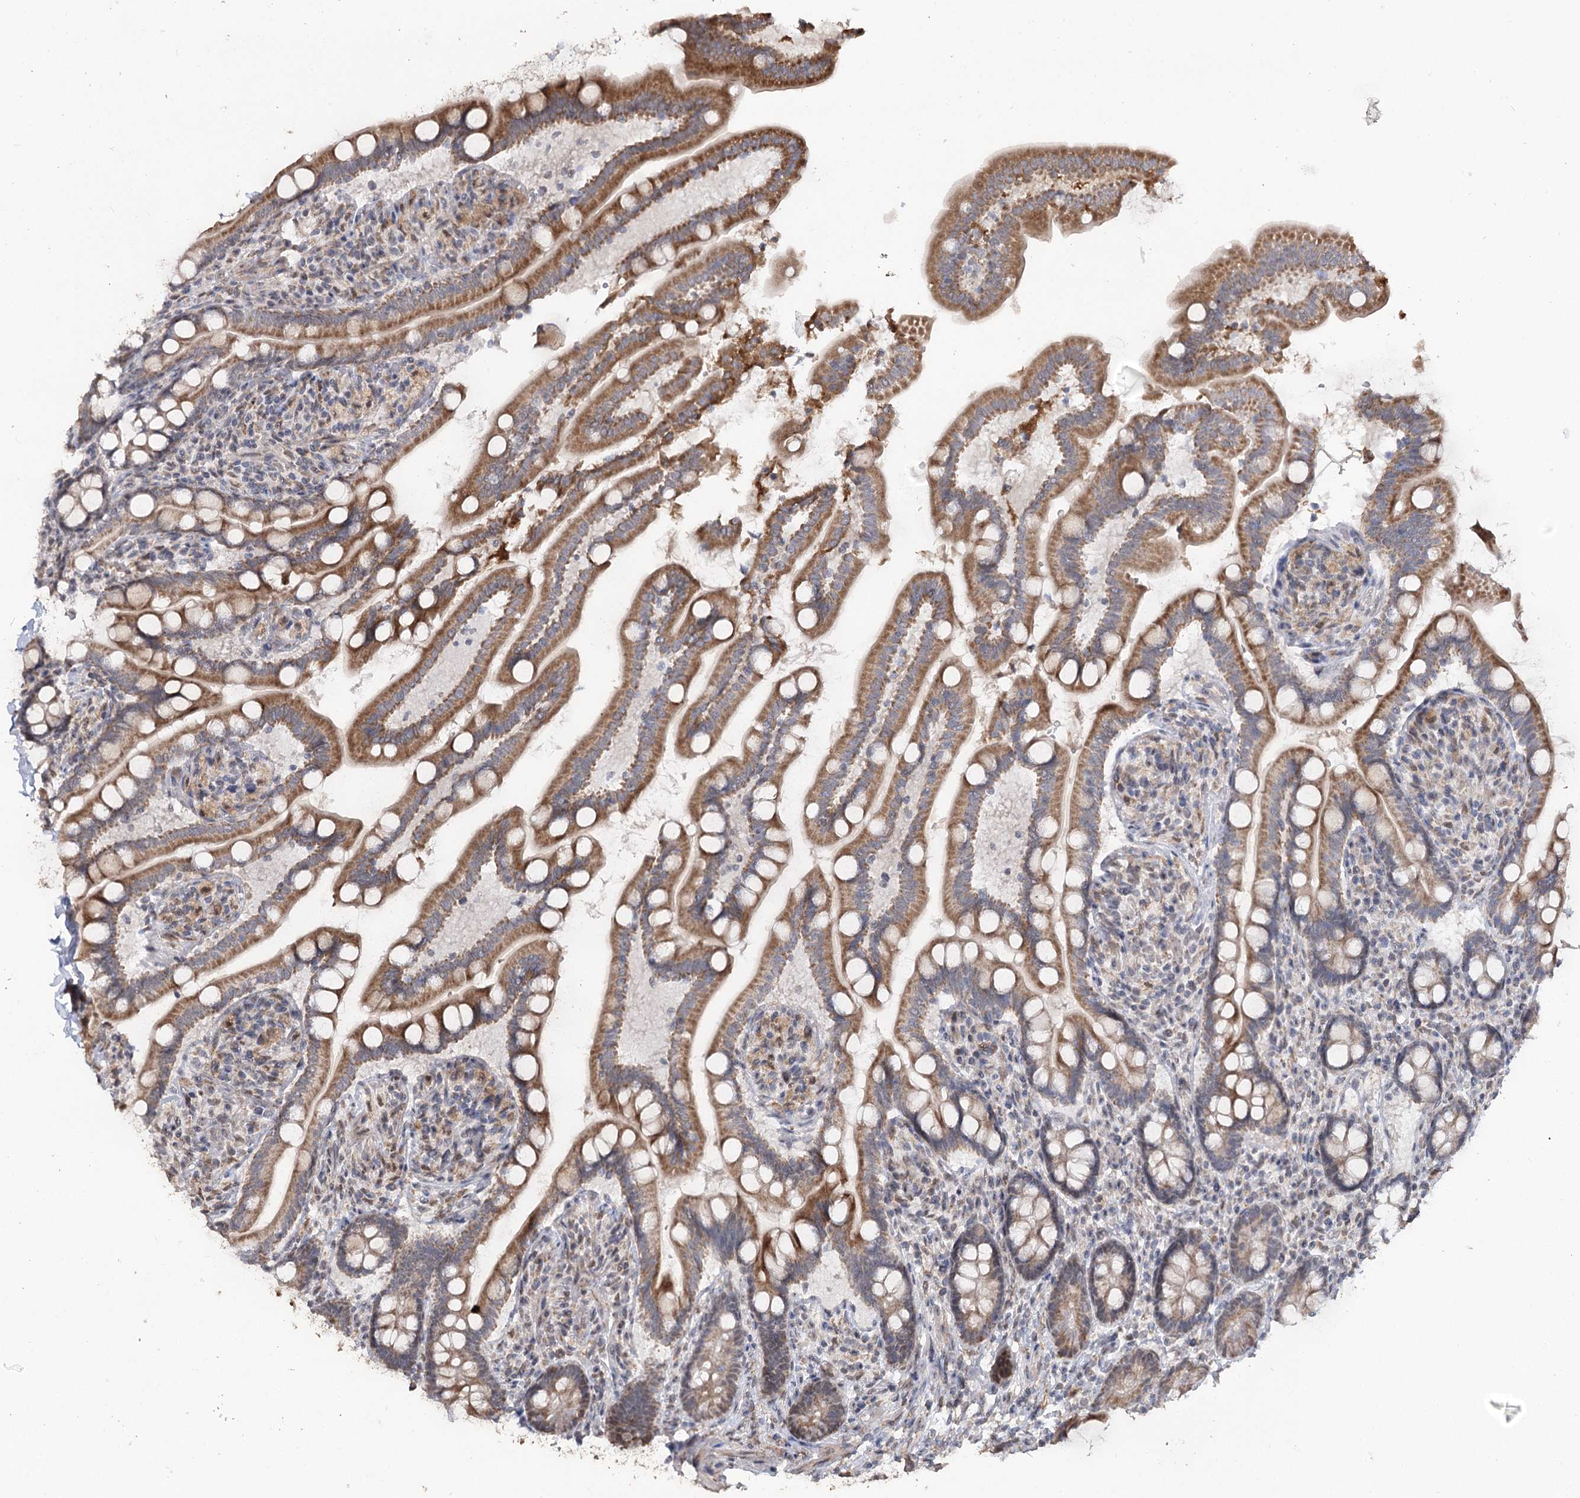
{"staining": {"intensity": "moderate", "quantity": ">75%", "location": "cytoplasmic/membranous"}, "tissue": "small intestine", "cell_type": "Glandular cells", "image_type": "normal", "snomed": [{"axis": "morphology", "description": "Normal tissue, NOS"}, {"axis": "topography", "description": "Small intestine"}], "caption": "An immunohistochemistry (IHC) histopathology image of normal tissue is shown. Protein staining in brown shows moderate cytoplasmic/membranous positivity in small intestine within glandular cells.", "gene": "RUFY4", "patient": {"sex": "female", "age": 64}}